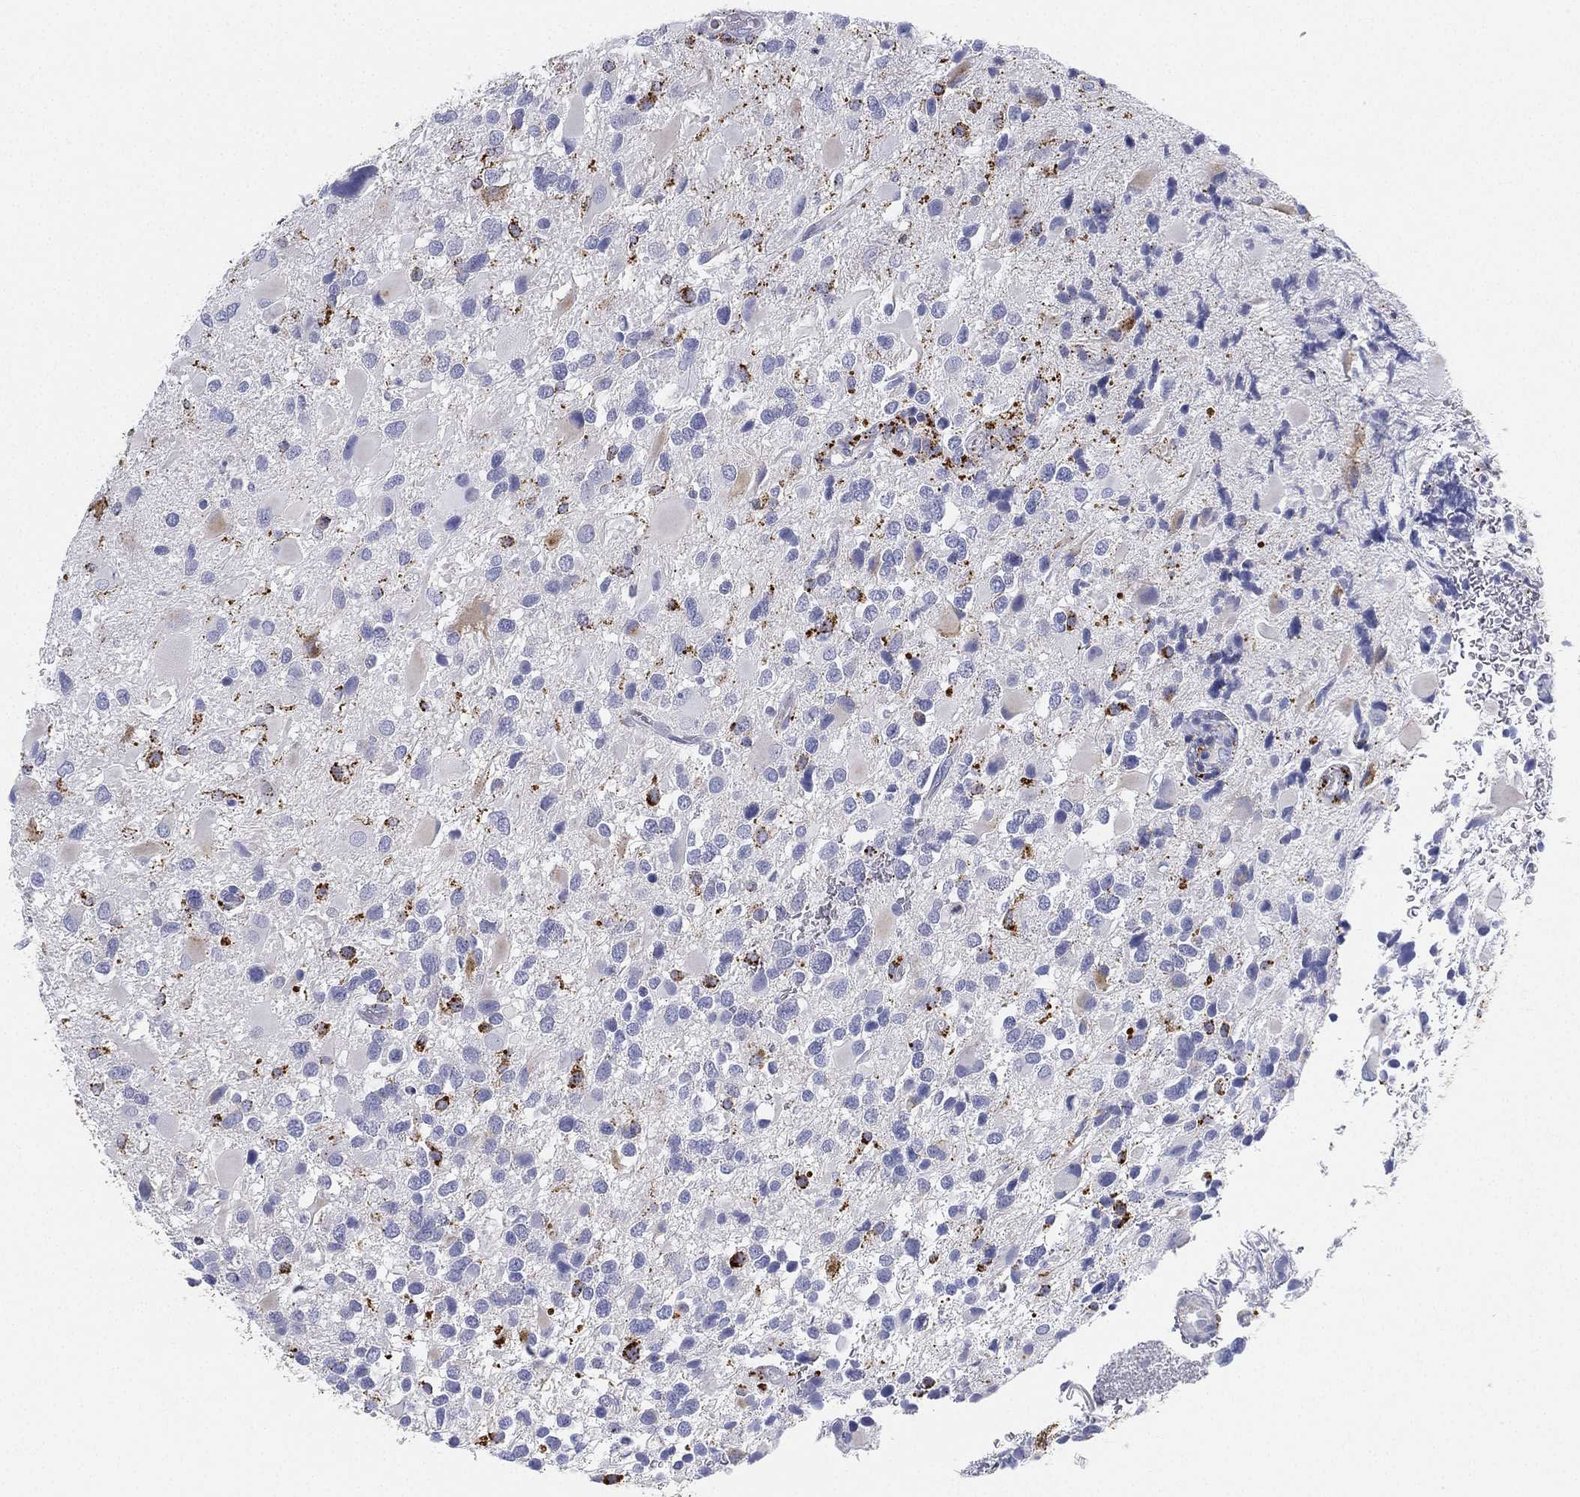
{"staining": {"intensity": "moderate", "quantity": "<25%", "location": "cytoplasmic/membranous"}, "tissue": "glioma", "cell_type": "Tumor cells", "image_type": "cancer", "snomed": [{"axis": "morphology", "description": "Glioma, malignant, Low grade"}, {"axis": "topography", "description": "Brain"}], "caption": "The photomicrograph reveals a brown stain indicating the presence of a protein in the cytoplasmic/membranous of tumor cells in glioma.", "gene": "NPC2", "patient": {"sex": "female", "age": 32}}